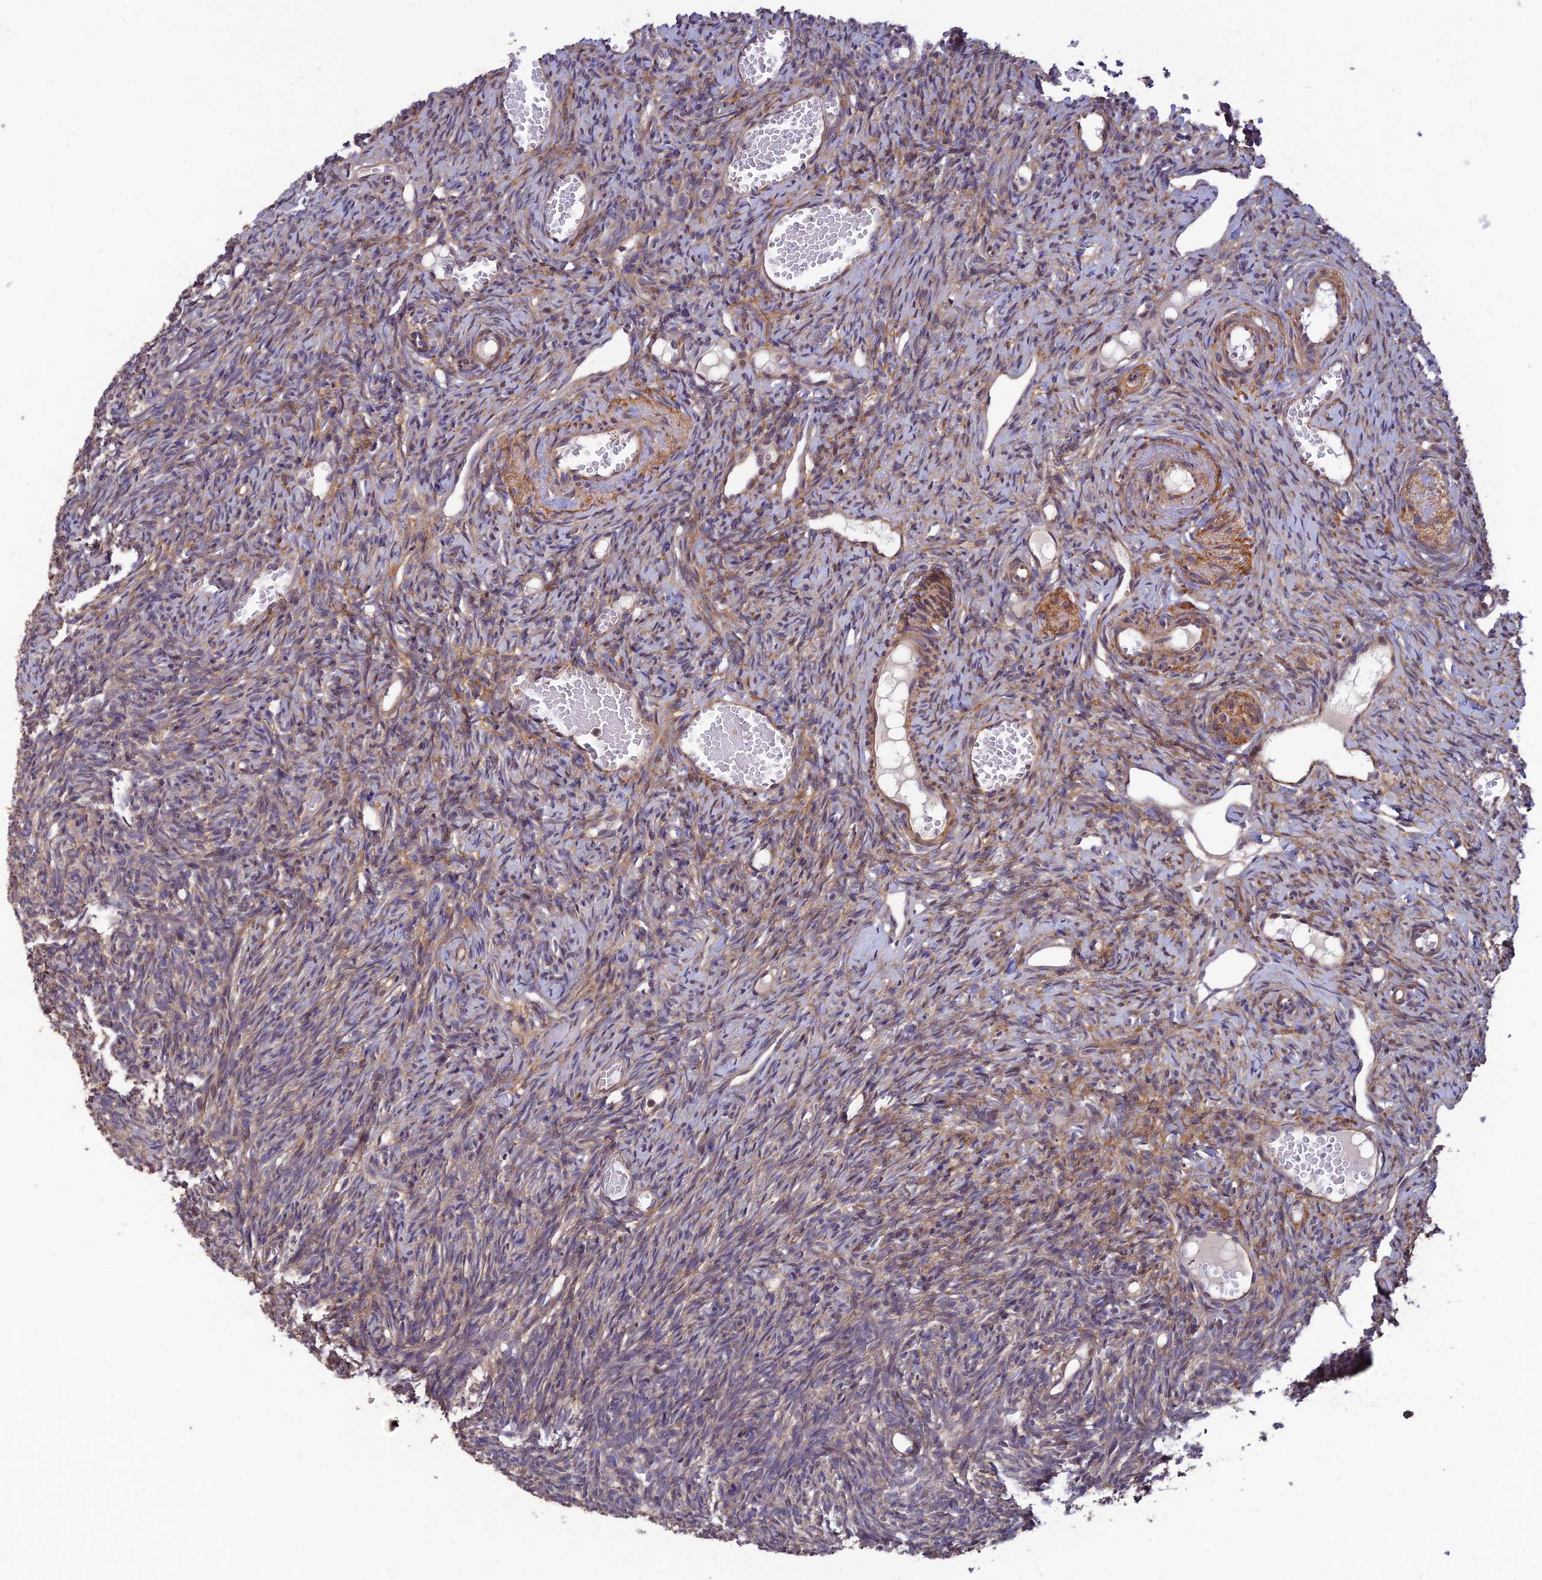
{"staining": {"intensity": "moderate", "quantity": ">75%", "location": "cytoplasmic/membranous"}, "tissue": "ovary", "cell_type": "Ovarian stroma cells", "image_type": "normal", "snomed": [{"axis": "morphology", "description": "Normal tissue, NOS"}, {"axis": "topography", "description": "Ovary"}], "caption": "This image reveals immunohistochemistry (IHC) staining of unremarkable human ovary, with medium moderate cytoplasmic/membranous expression in about >75% of ovarian stroma cells.", "gene": "PAGR1", "patient": {"sex": "female", "age": 51}}